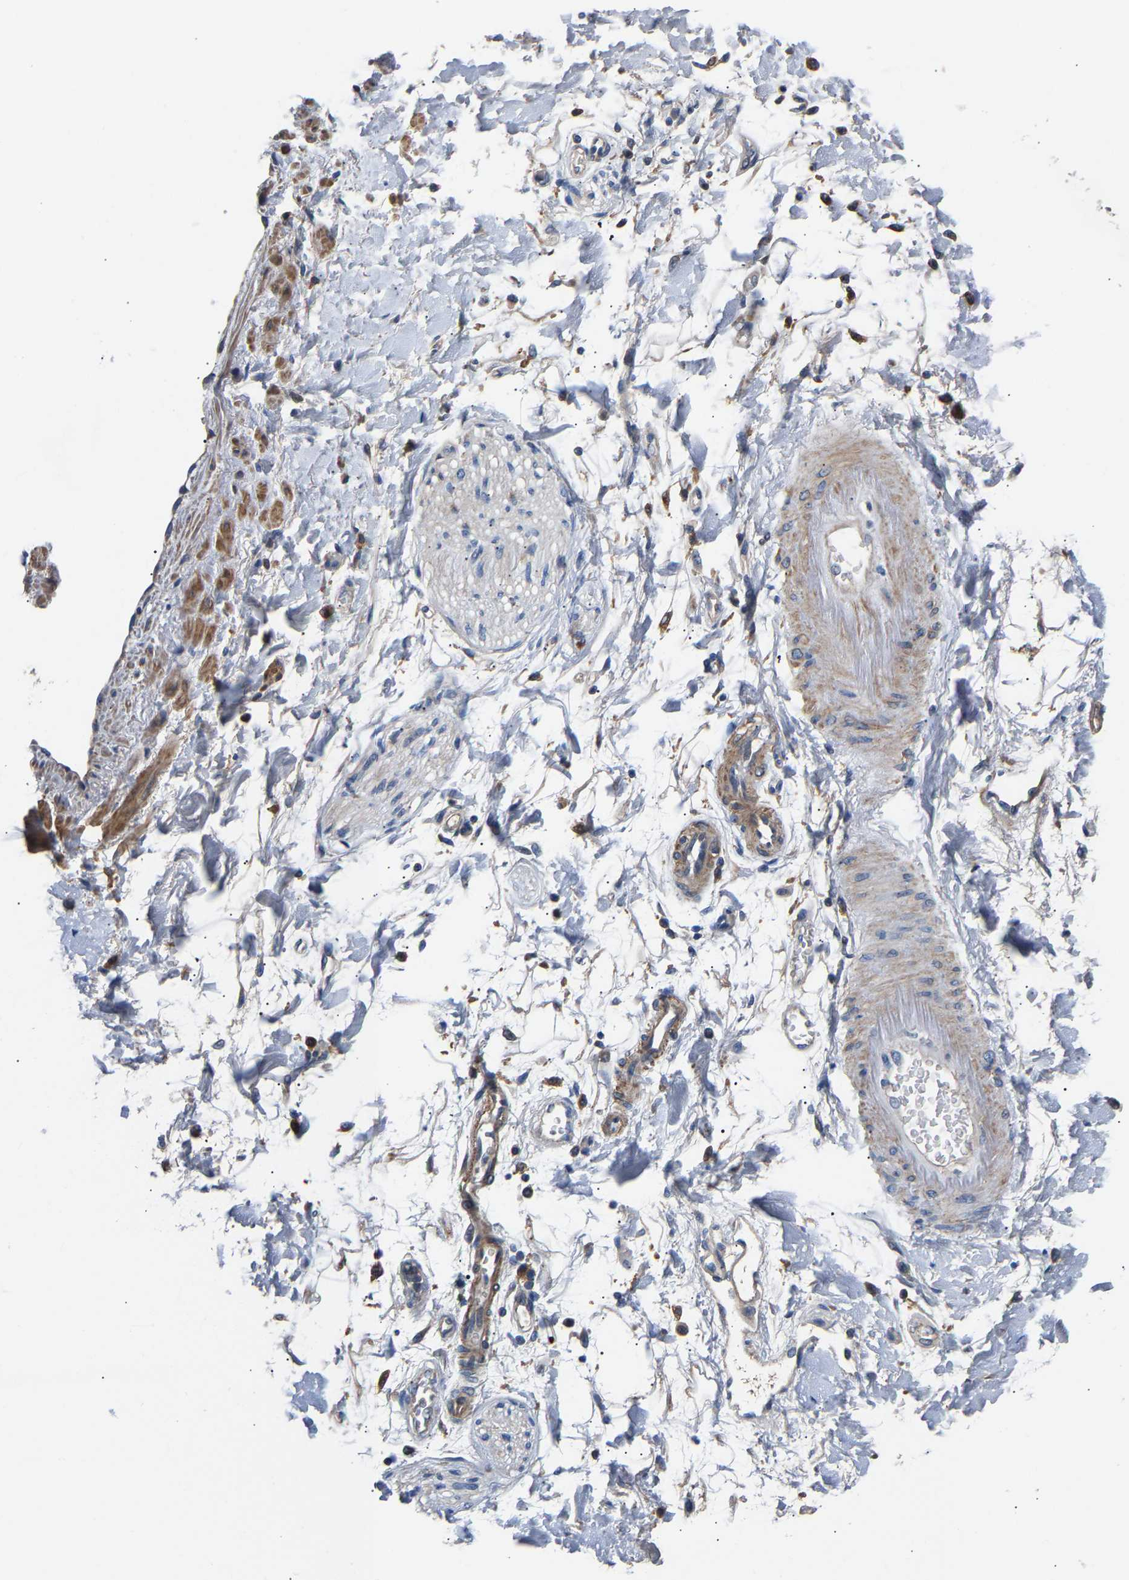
{"staining": {"intensity": "negative", "quantity": "none", "location": "none"}, "tissue": "adipose tissue", "cell_type": "Adipocytes", "image_type": "normal", "snomed": [{"axis": "morphology", "description": "Normal tissue, NOS"}, {"axis": "morphology", "description": "Adenocarcinoma, NOS"}, {"axis": "topography", "description": "Duodenum"}, {"axis": "topography", "description": "Peripheral nerve tissue"}], "caption": "This histopathology image is of unremarkable adipose tissue stained with immunohistochemistry to label a protein in brown with the nuclei are counter-stained blue. There is no positivity in adipocytes. (Immunohistochemistry, brightfield microscopy, high magnification).", "gene": "CCDC171", "patient": {"sex": "female", "age": 60}}